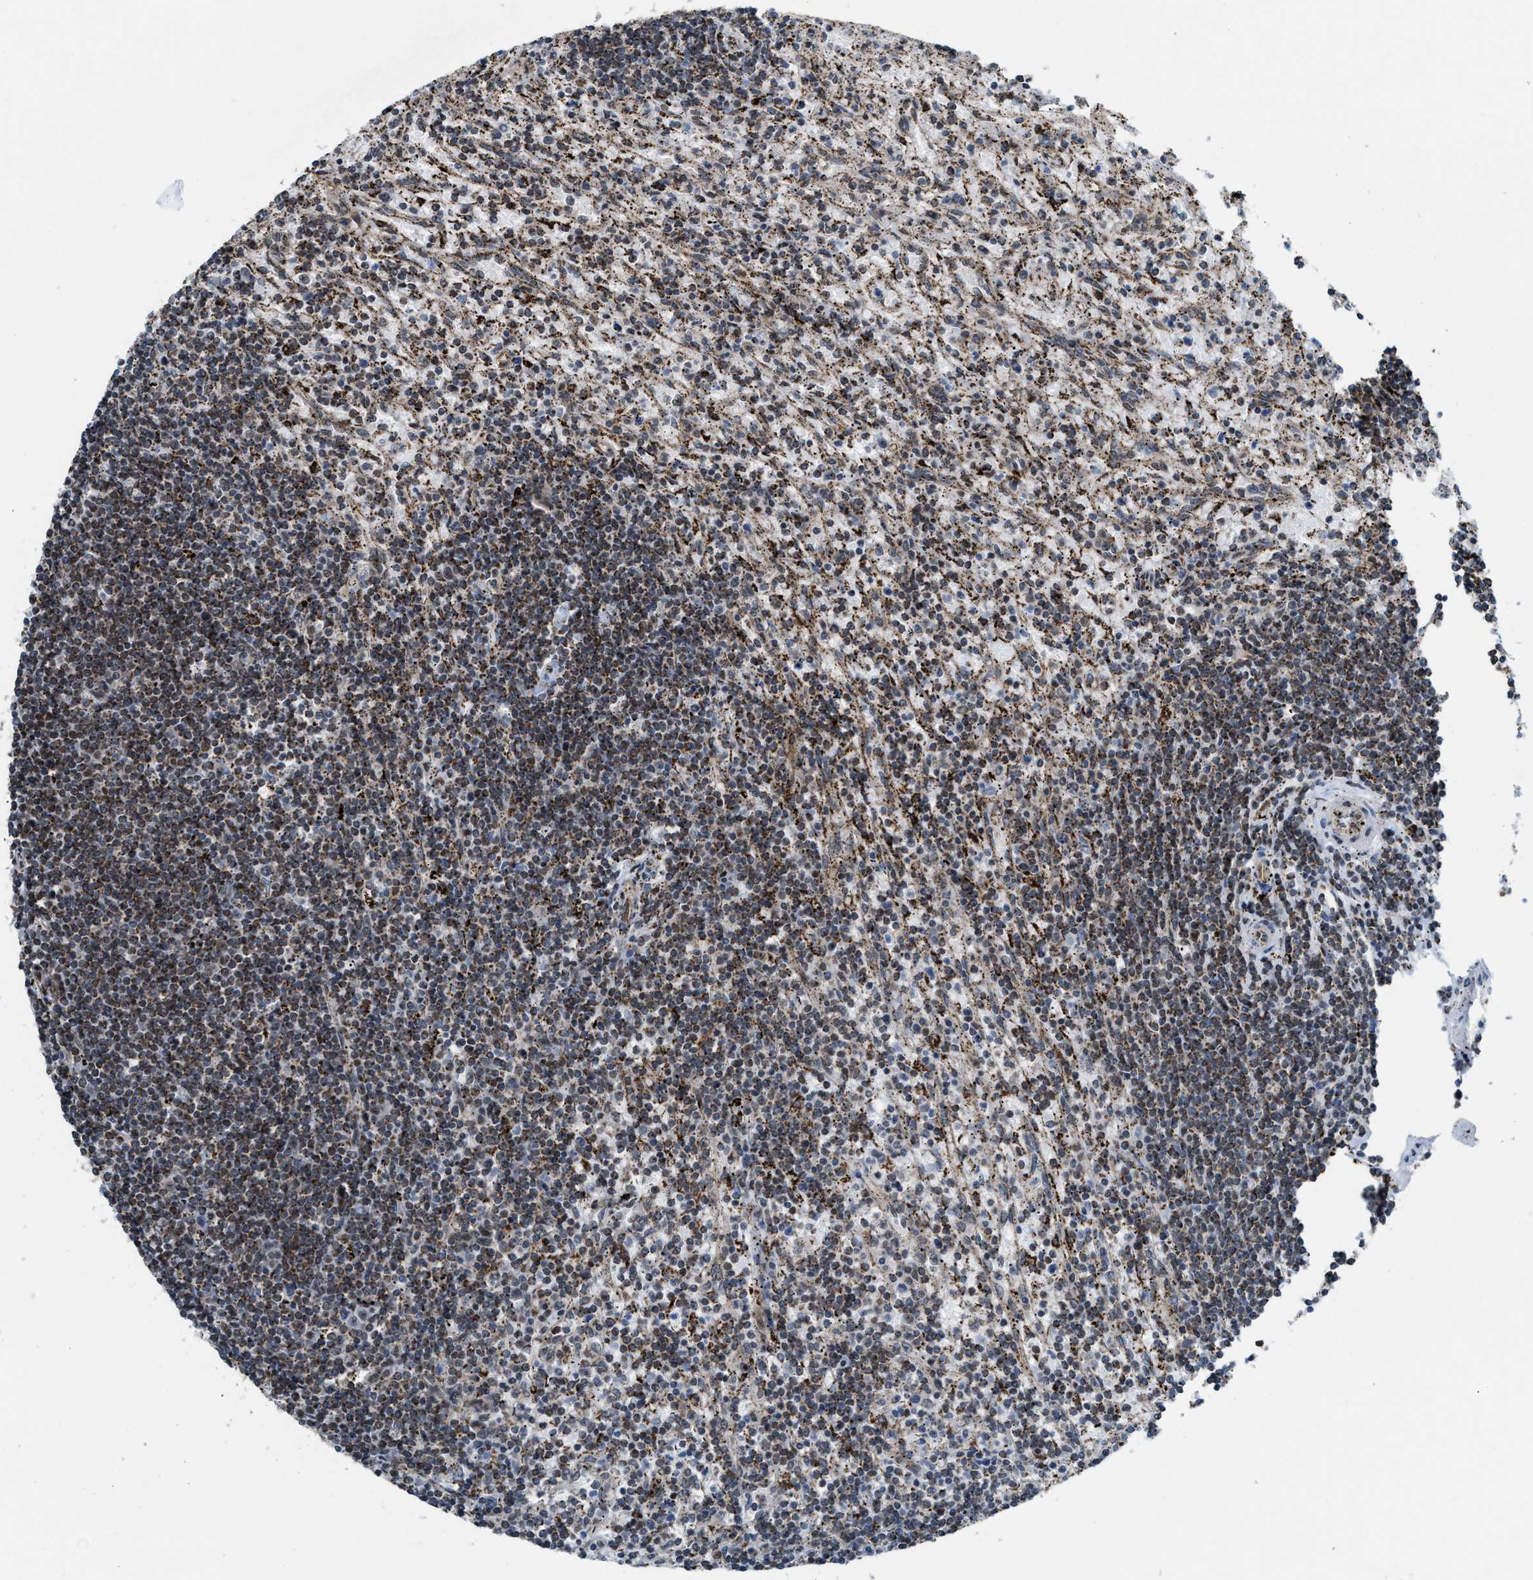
{"staining": {"intensity": "moderate", "quantity": ">75%", "location": "cytoplasmic/membranous"}, "tissue": "lymphoma", "cell_type": "Tumor cells", "image_type": "cancer", "snomed": [{"axis": "morphology", "description": "Malignant lymphoma, non-Hodgkin's type, Low grade"}, {"axis": "topography", "description": "Spleen"}], "caption": "Brown immunohistochemical staining in human lymphoma reveals moderate cytoplasmic/membranous positivity in approximately >75% of tumor cells. Using DAB (brown) and hematoxylin (blue) stains, captured at high magnification using brightfield microscopy.", "gene": "HIBADH", "patient": {"sex": "male", "age": 76}}